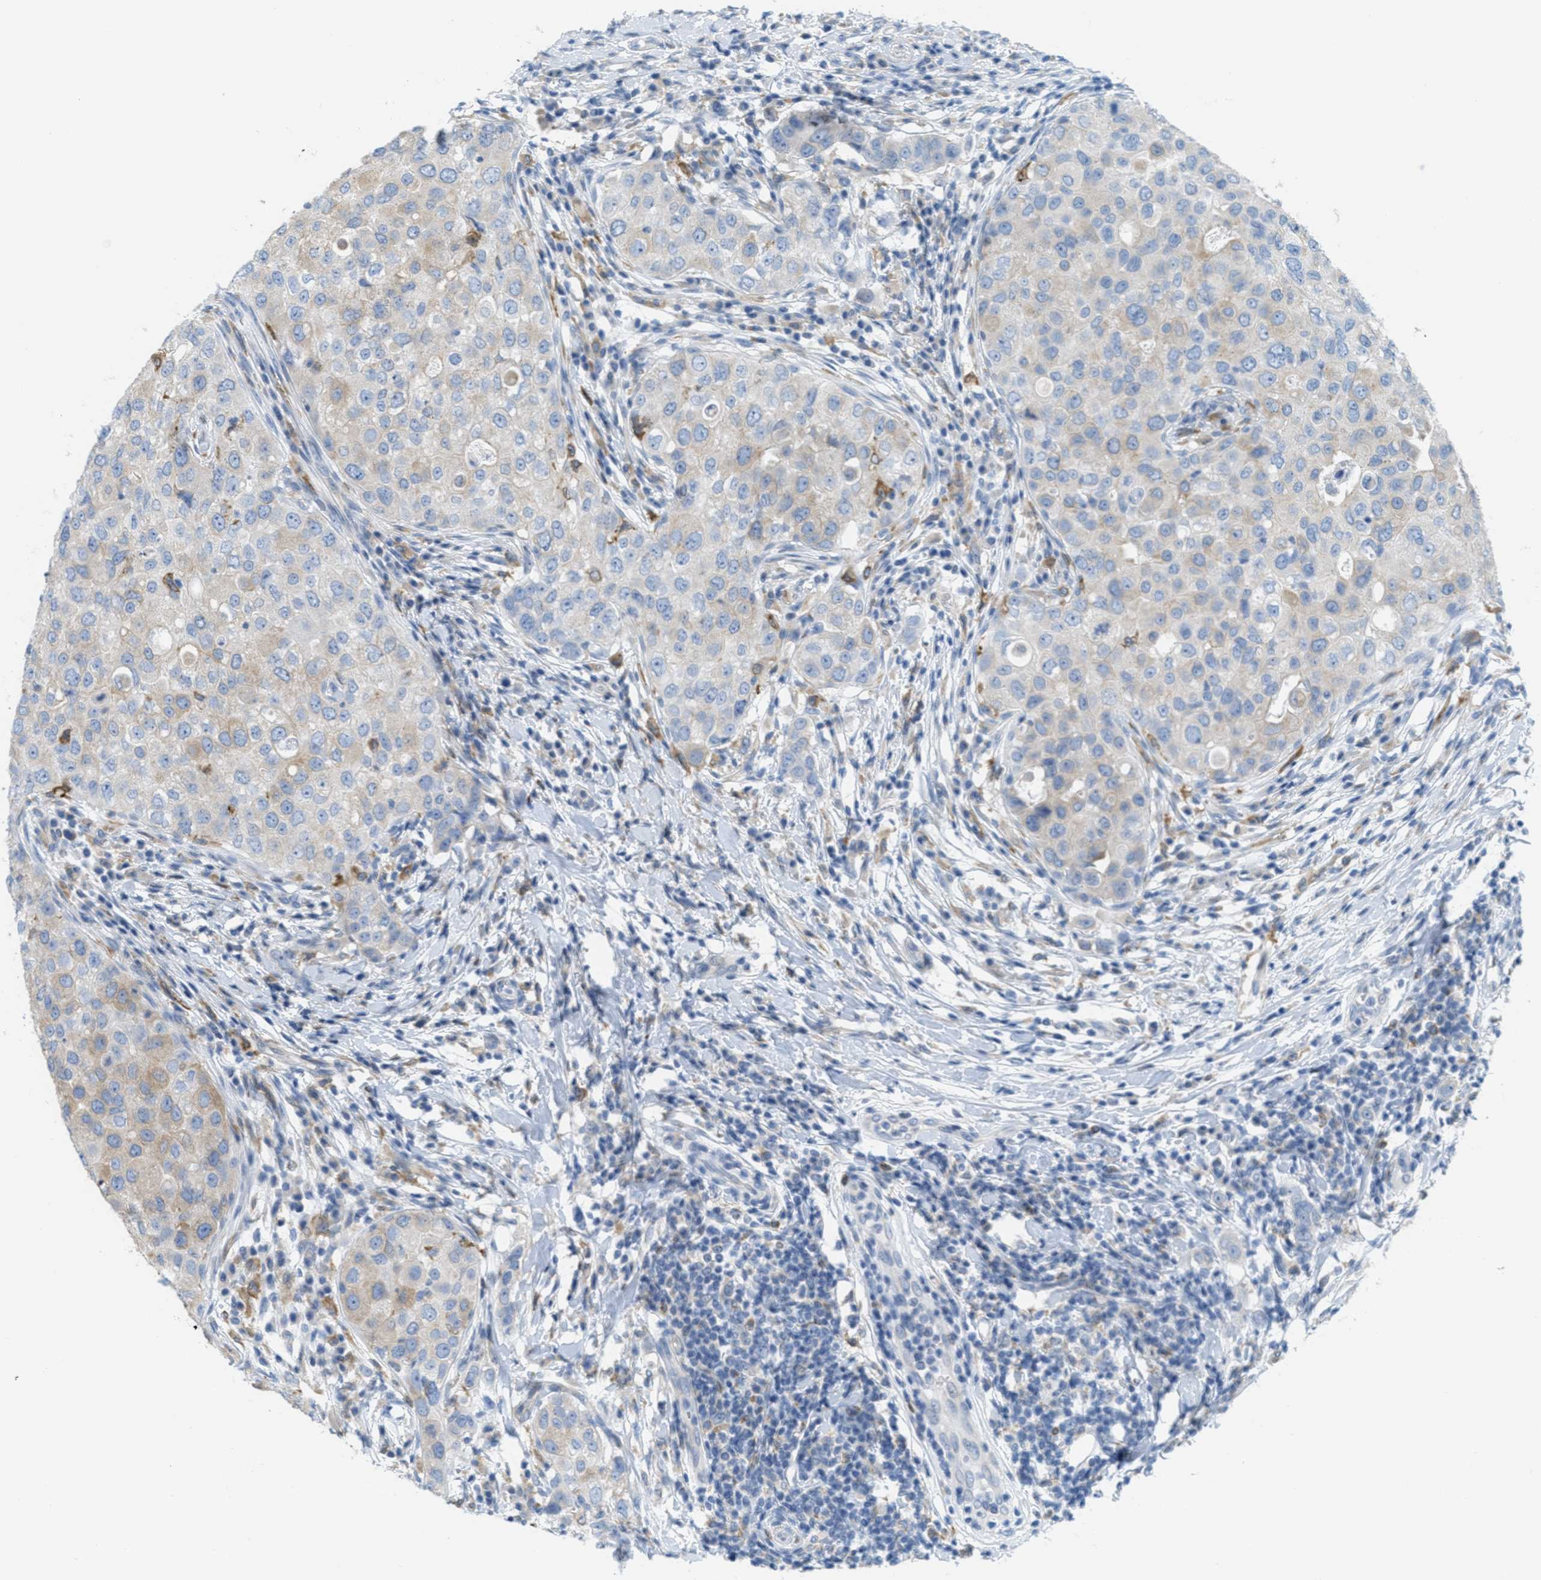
{"staining": {"intensity": "weak", "quantity": "25%-75%", "location": "cytoplasmic/membranous"}, "tissue": "breast cancer", "cell_type": "Tumor cells", "image_type": "cancer", "snomed": [{"axis": "morphology", "description": "Duct carcinoma"}, {"axis": "topography", "description": "Breast"}], "caption": "Tumor cells display low levels of weak cytoplasmic/membranous staining in approximately 25%-75% of cells in breast cancer. (IHC, brightfield microscopy, high magnification).", "gene": "TEX264", "patient": {"sex": "female", "age": 27}}